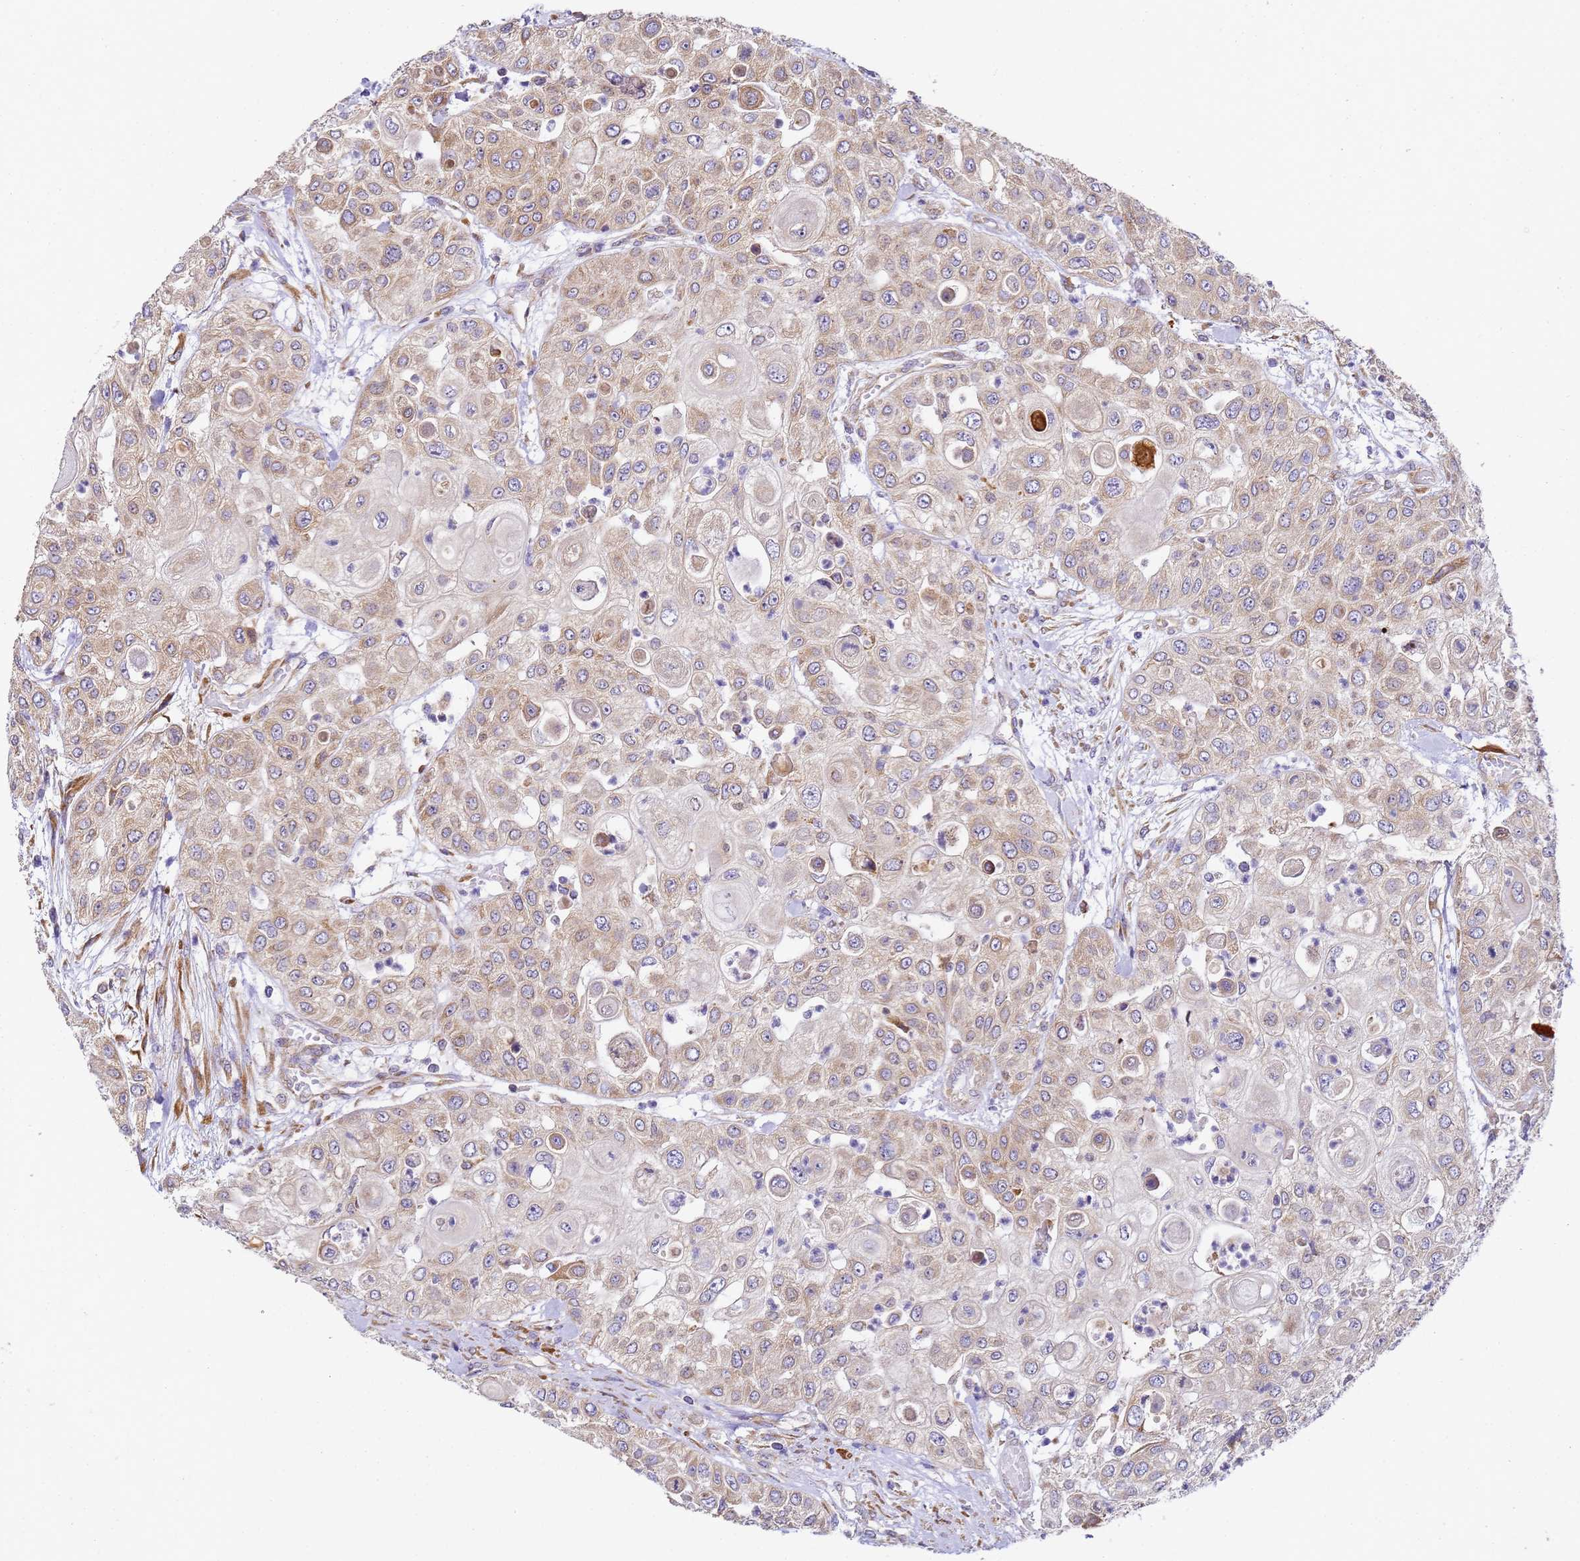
{"staining": {"intensity": "weak", "quantity": "25%-75%", "location": "cytoplasmic/membranous"}, "tissue": "urothelial cancer", "cell_type": "Tumor cells", "image_type": "cancer", "snomed": [{"axis": "morphology", "description": "Urothelial carcinoma, High grade"}, {"axis": "topography", "description": "Urinary bladder"}], "caption": "DAB (3,3'-diaminobenzidine) immunohistochemical staining of human urothelial cancer displays weak cytoplasmic/membranous protein staining in approximately 25%-75% of tumor cells. (brown staining indicates protein expression, while blue staining denotes nuclei).", "gene": "RPL13A", "patient": {"sex": "female", "age": 79}}